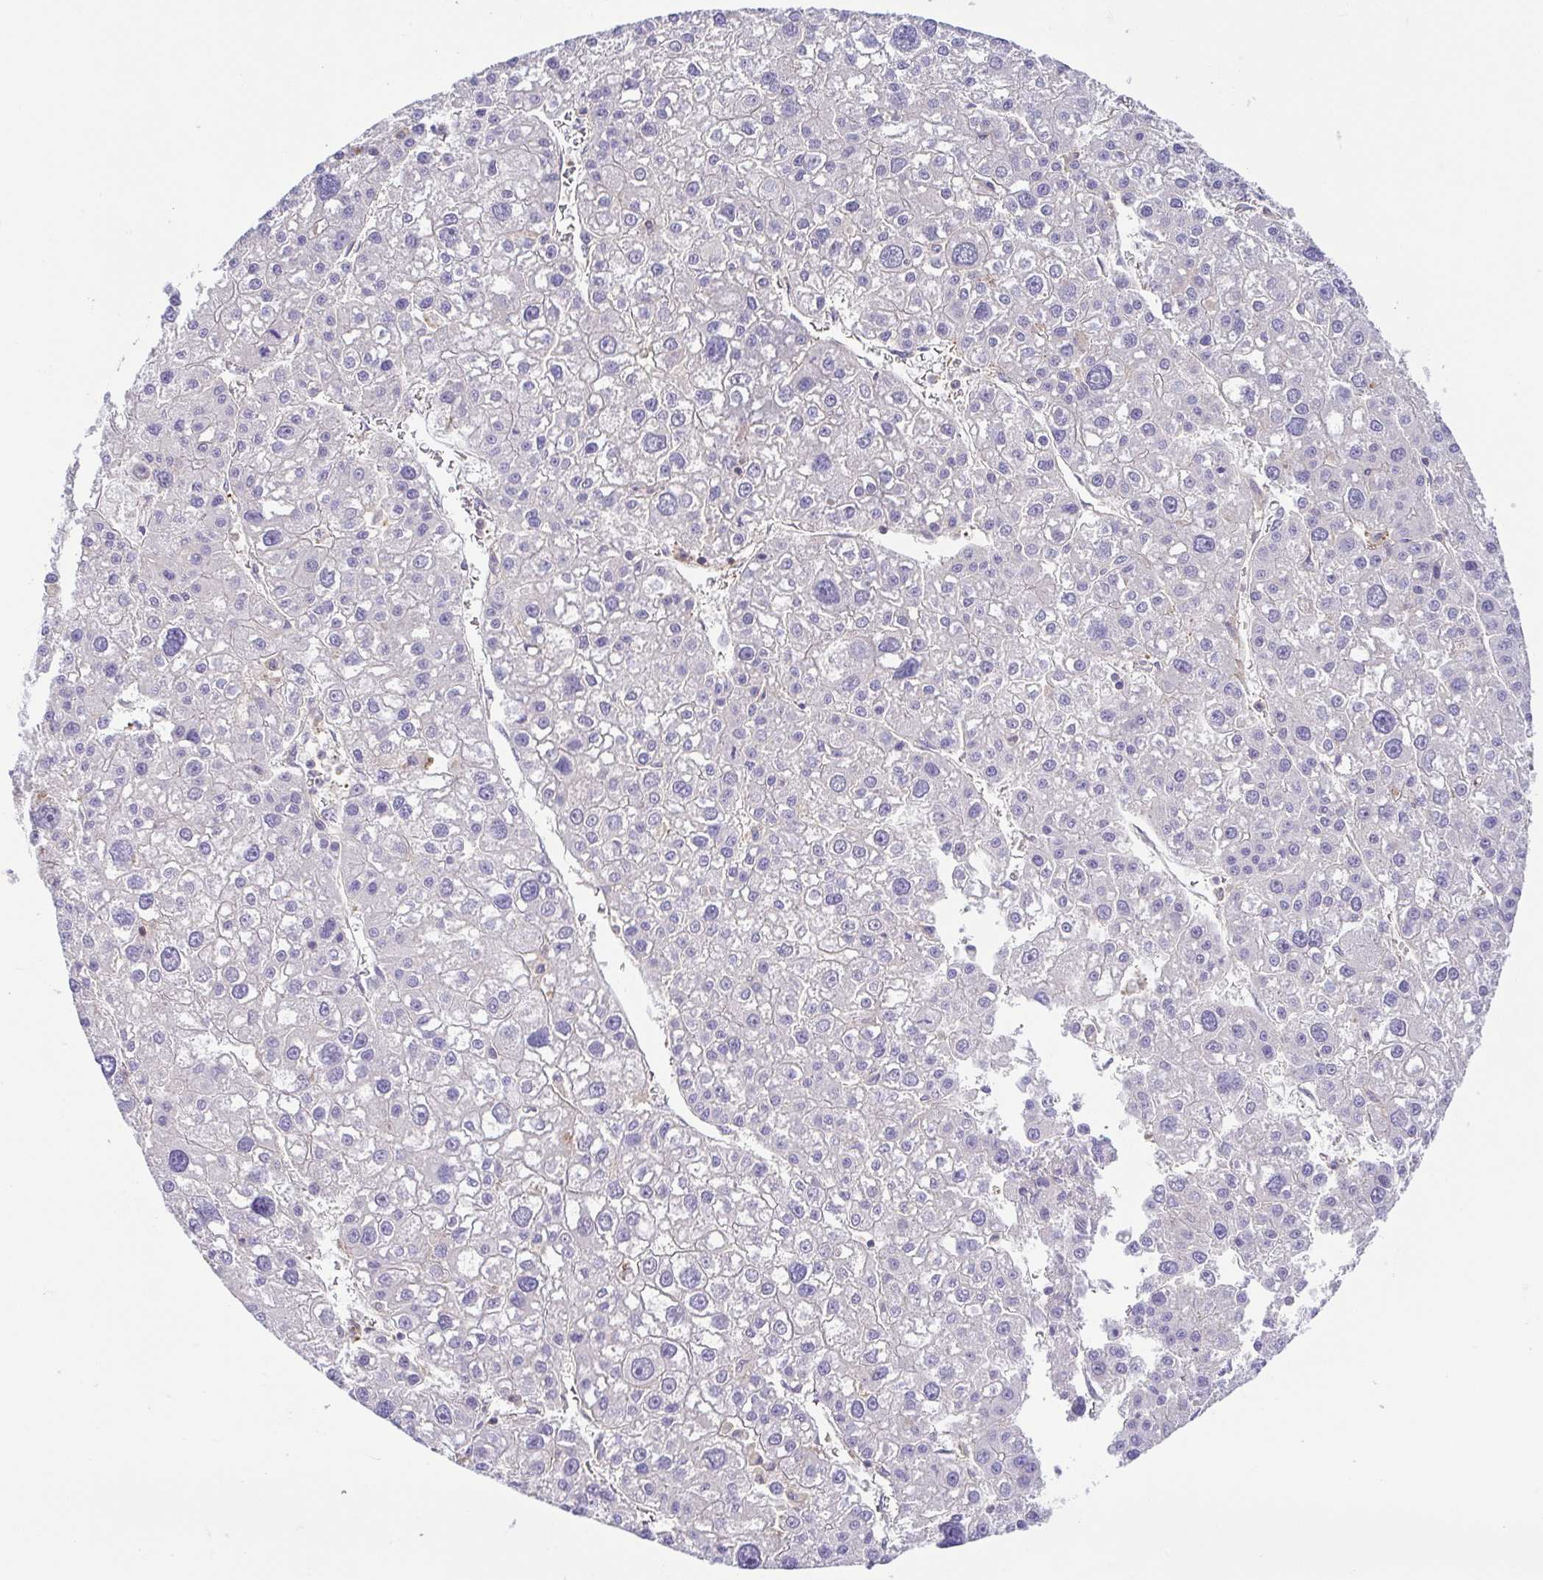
{"staining": {"intensity": "negative", "quantity": "none", "location": "none"}, "tissue": "liver cancer", "cell_type": "Tumor cells", "image_type": "cancer", "snomed": [{"axis": "morphology", "description": "Carcinoma, Hepatocellular, NOS"}, {"axis": "topography", "description": "Liver"}], "caption": "DAB immunohistochemical staining of liver hepatocellular carcinoma displays no significant positivity in tumor cells.", "gene": "PRR14L", "patient": {"sex": "male", "age": 73}}